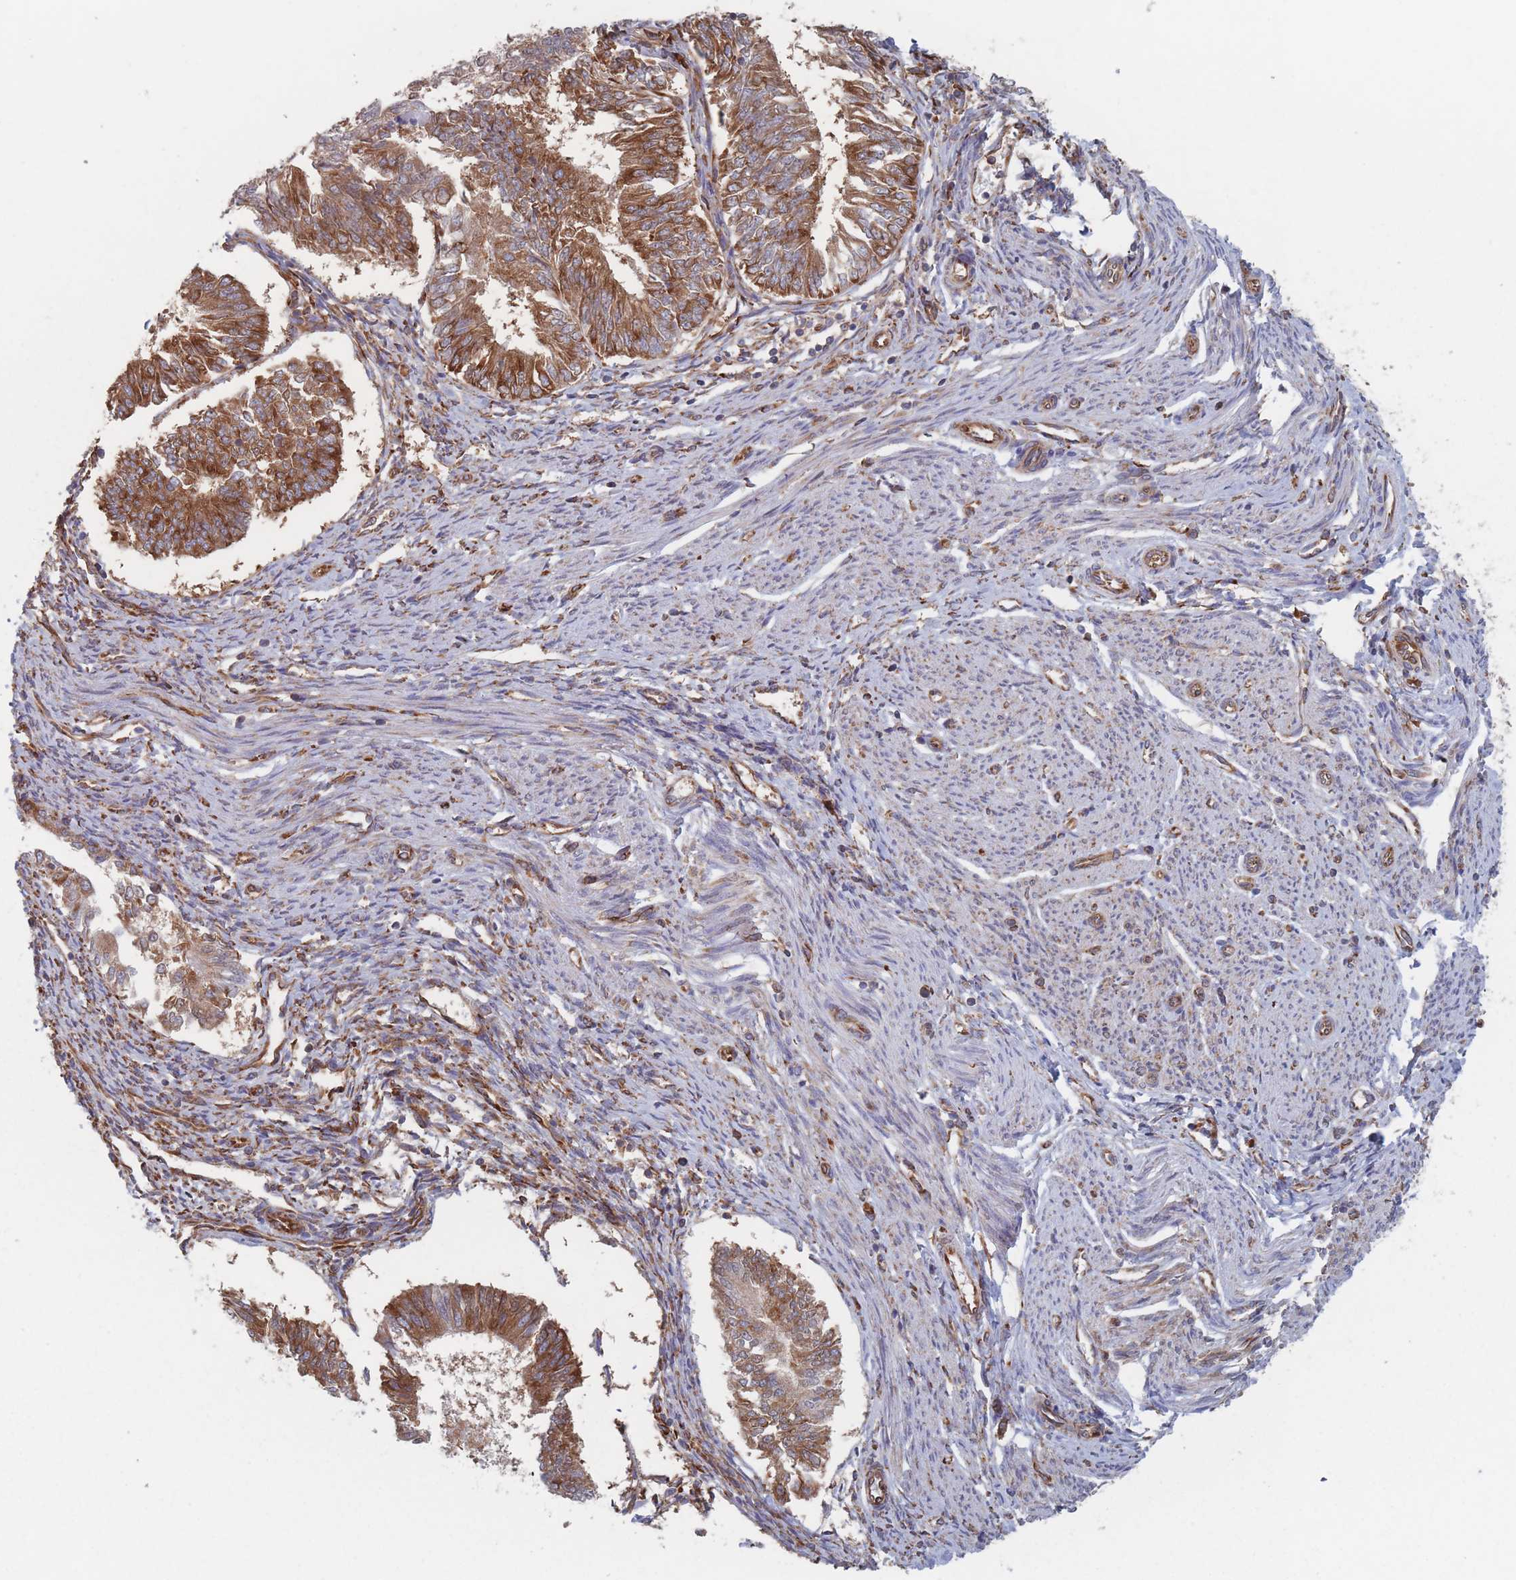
{"staining": {"intensity": "strong", "quantity": ">75%", "location": "cytoplasmic/membranous"}, "tissue": "endometrial cancer", "cell_type": "Tumor cells", "image_type": "cancer", "snomed": [{"axis": "morphology", "description": "Adenocarcinoma, NOS"}, {"axis": "topography", "description": "Endometrium"}], "caption": "Protein staining of endometrial cancer (adenocarcinoma) tissue displays strong cytoplasmic/membranous staining in about >75% of tumor cells.", "gene": "EEF1B2", "patient": {"sex": "female", "age": 58}}